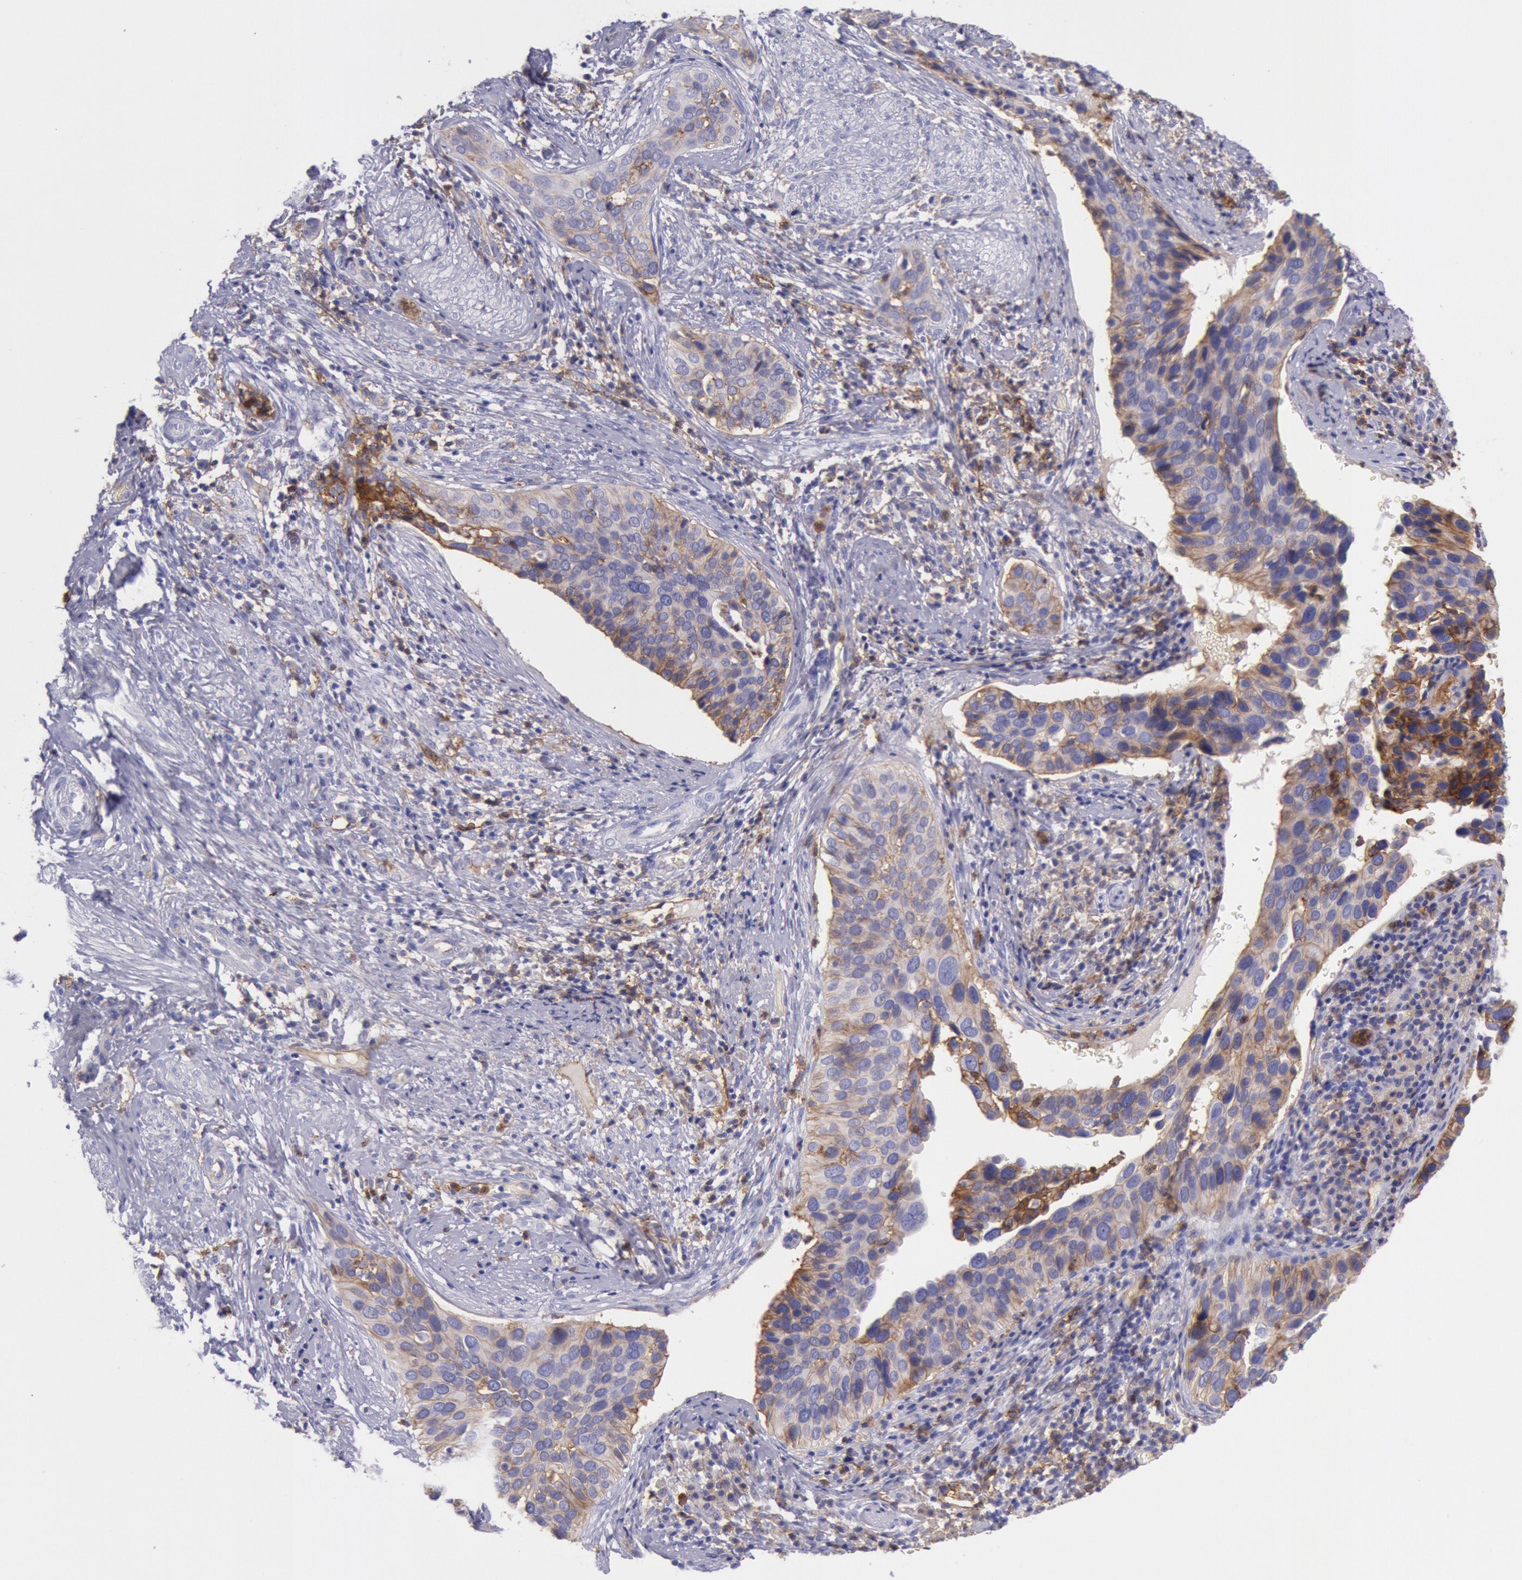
{"staining": {"intensity": "weak", "quantity": "<25%", "location": "cytoplasmic/membranous"}, "tissue": "cervical cancer", "cell_type": "Tumor cells", "image_type": "cancer", "snomed": [{"axis": "morphology", "description": "Squamous cell carcinoma, NOS"}, {"axis": "topography", "description": "Cervix"}], "caption": "This micrograph is of cervical cancer stained with IHC to label a protein in brown with the nuclei are counter-stained blue. There is no staining in tumor cells.", "gene": "LYN", "patient": {"sex": "female", "age": 31}}